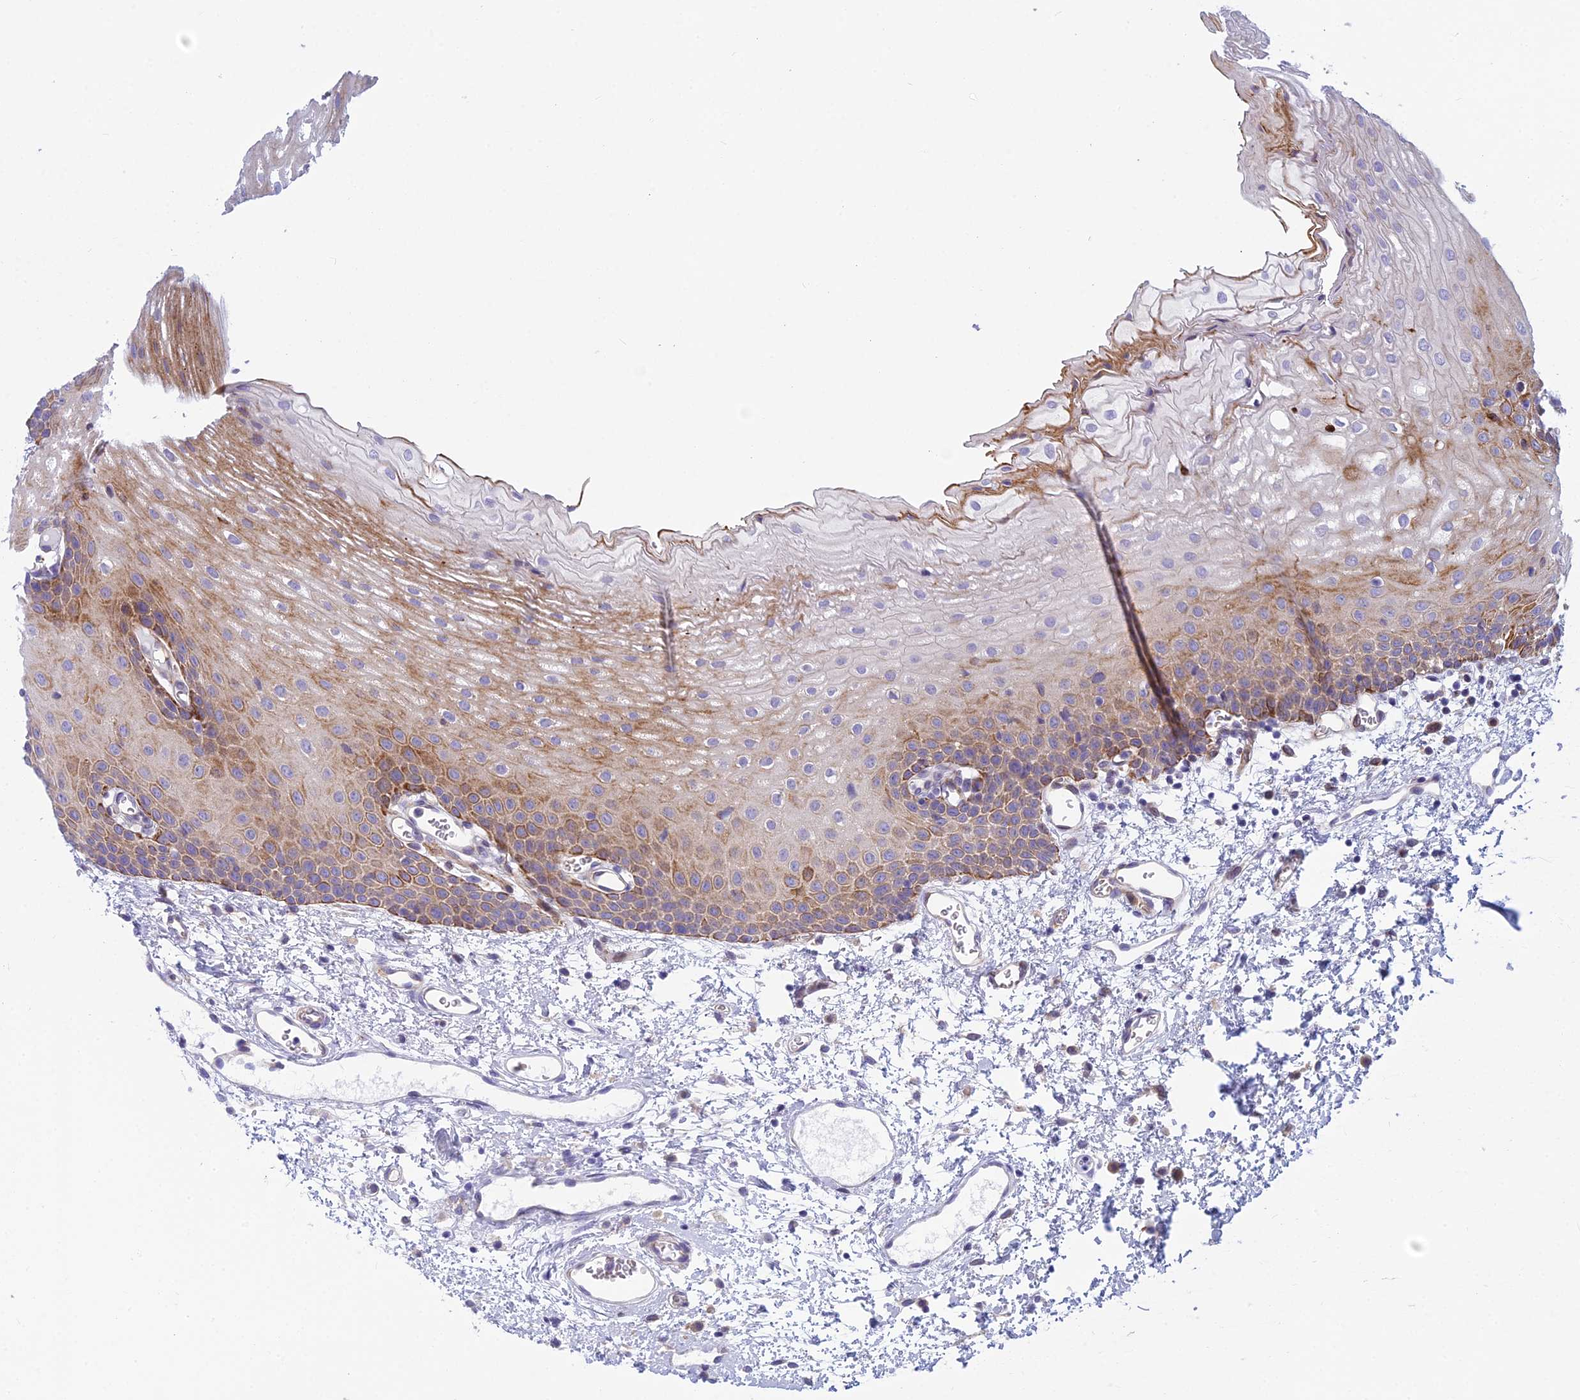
{"staining": {"intensity": "moderate", "quantity": "25%-75%", "location": "cytoplasmic/membranous"}, "tissue": "oral mucosa", "cell_type": "Squamous epithelial cells", "image_type": "normal", "snomed": [{"axis": "morphology", "description": "Normal tissue, NOS"}, {"axis": "topography", "description": "Oral tissue"}], "caption": "Brown immunohistochemical staining in benign oral mucosa demonstrates moderate cytoplasmic/membranous expression in about 25%-75% of squamous epithelial cells.", "gene": "PCDHB14", "patient": {"sex": "female", "age": 70}}